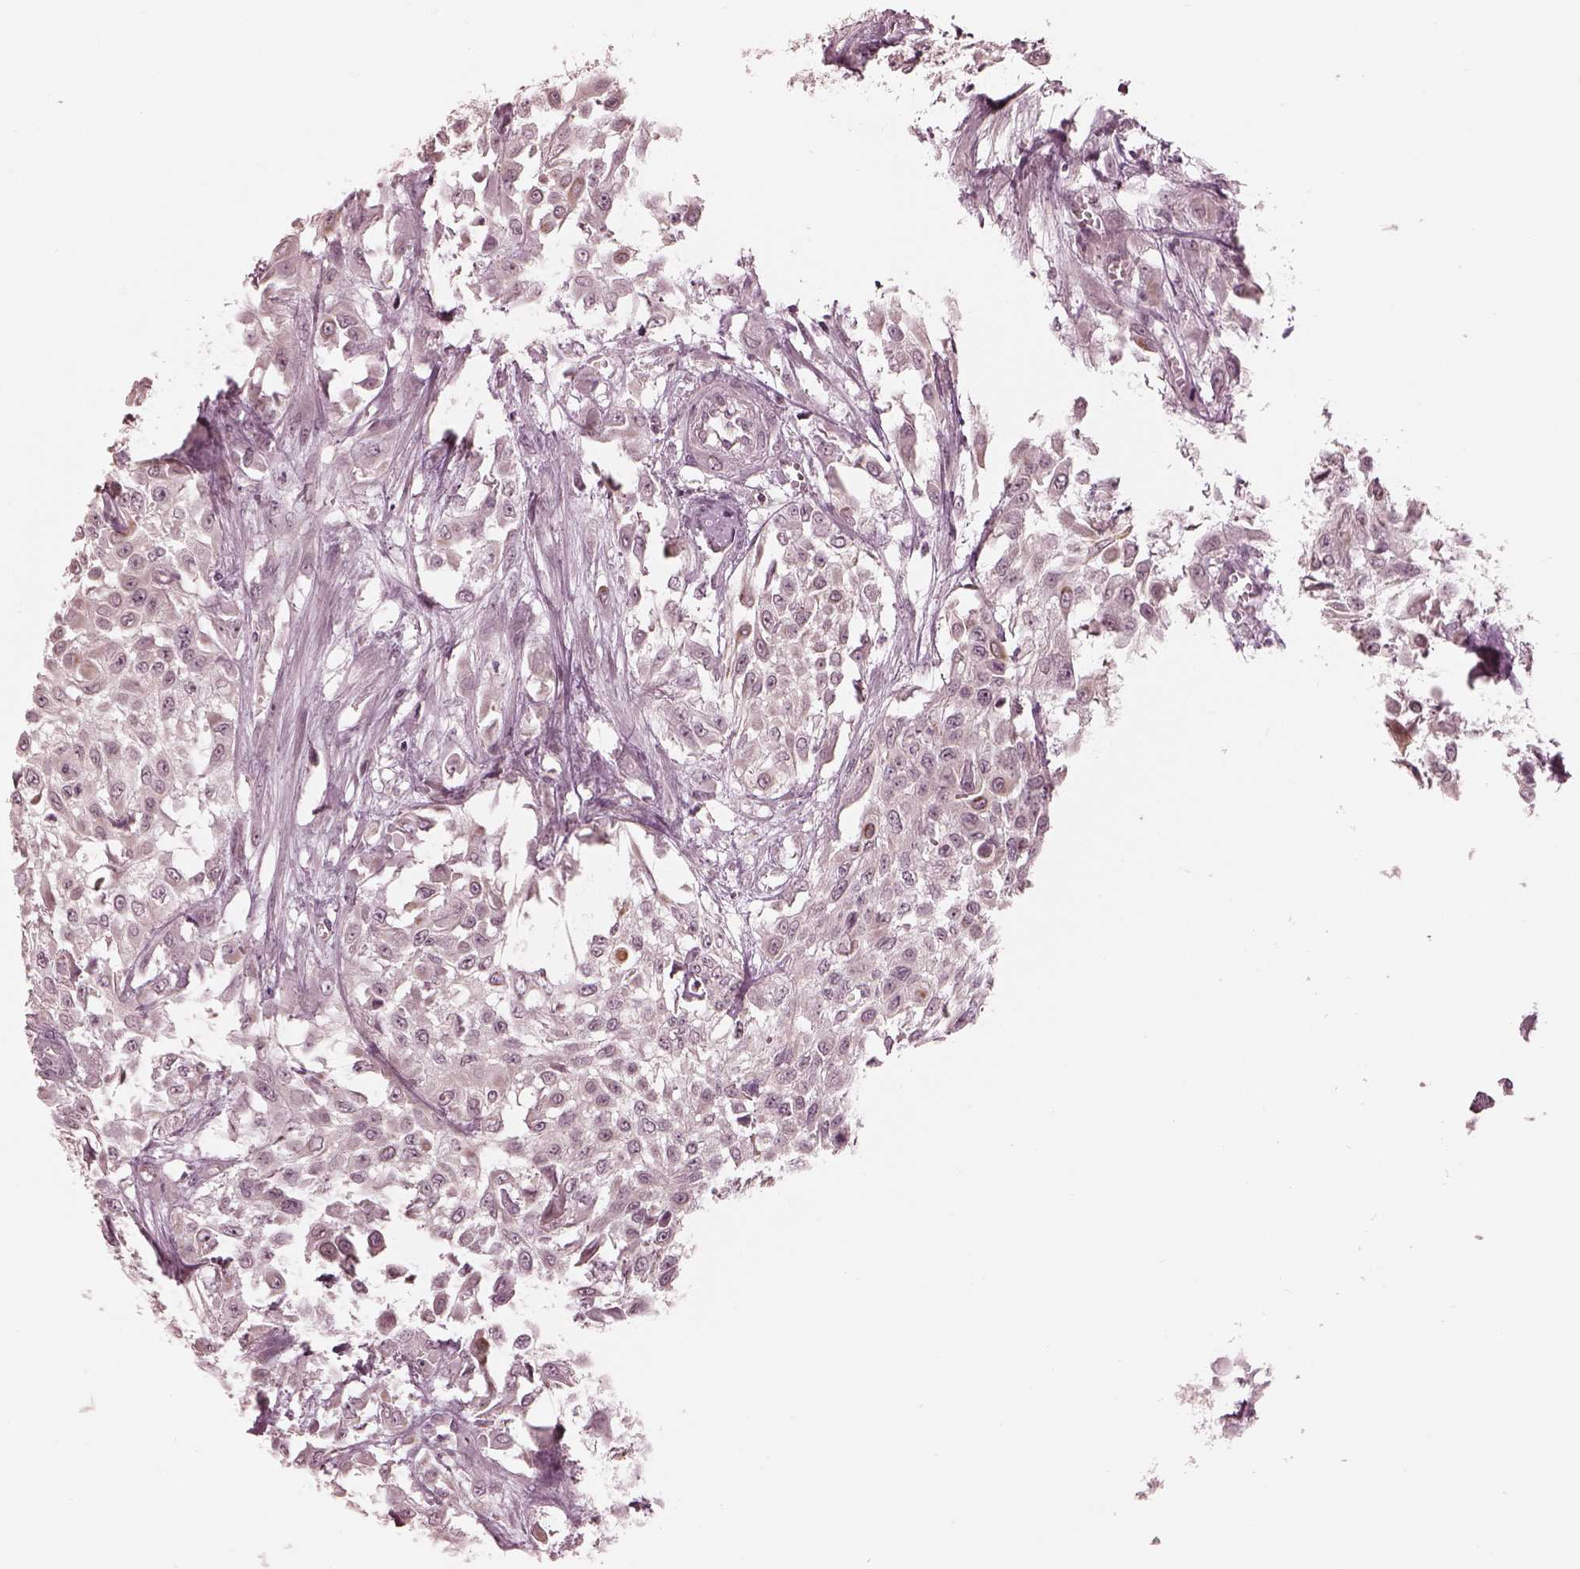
{"staining": {"intensity": "negative", "quantity": "none", "location": "none"}, "tissue": "urothelial cancer", "cell_type": "Tumor cells", "image_type": "cancer", "snomed": [{"axis": "morphology", "description": "Urothelial carcinoma, High grade"}, {"axis": "topography", "description": "Urinary bladder"}], "caption": "Urothelial cancer stained for a protein using immunohistochemistry shows no staining tumor cells.", "gene": "IQCG", "patient": {"sex": "male", "age": 57}}